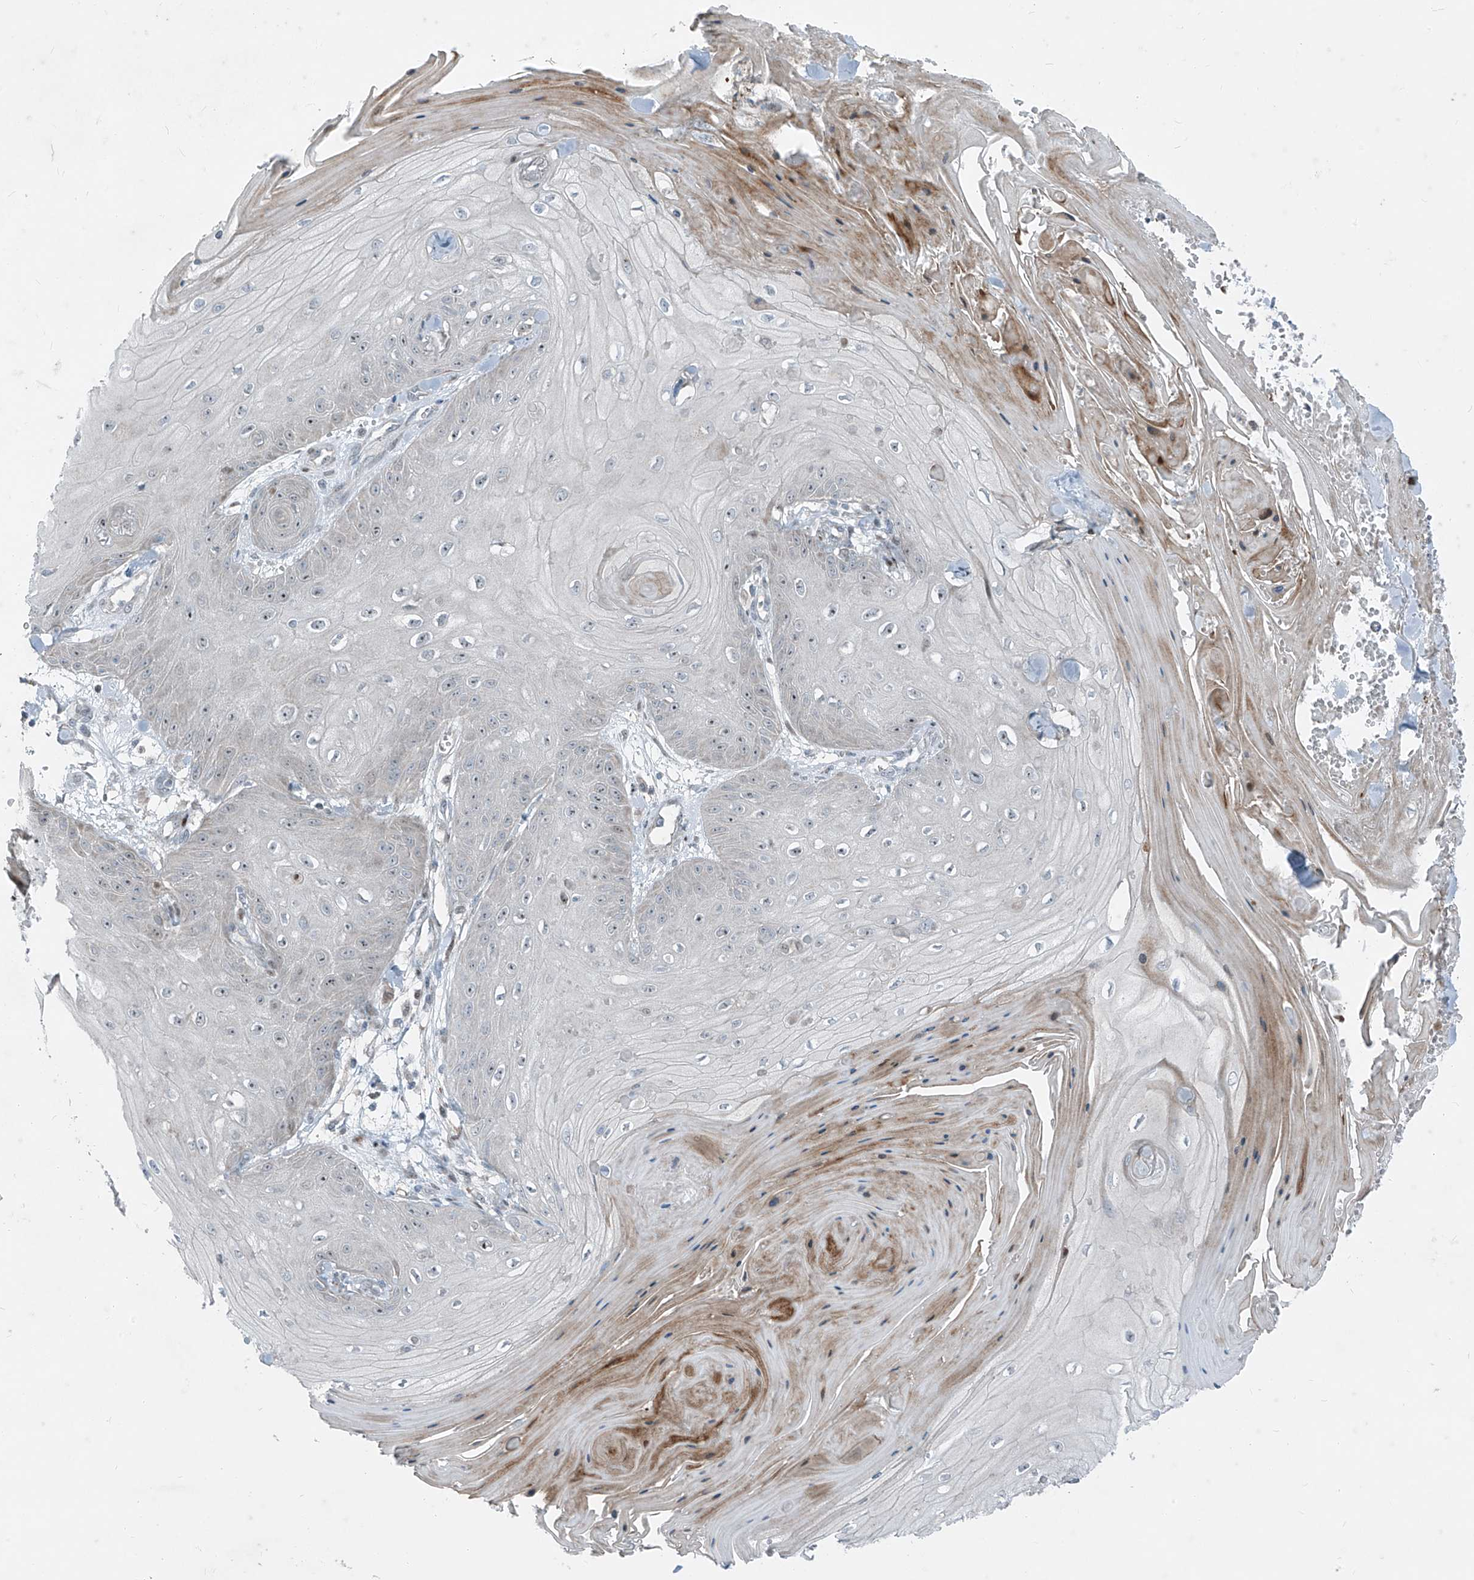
{"staining": {"intensity": "negative", "quantity": "none", "location": "none"}, "tissue": "skin cancer", "cell_type": "Tumor cells", "image_type": "cancer", "snomed": [{"axis": "morphology", "description": "Squamous cell carcinoma, NOS"}, {"axis": "topography", "description": "Skin"}], "caption": "Tumor cells show no significant staining in squamous cell carcinoma (skin).", "gene": "PPCS", "patient": {"sex": "male", "age": 74}}